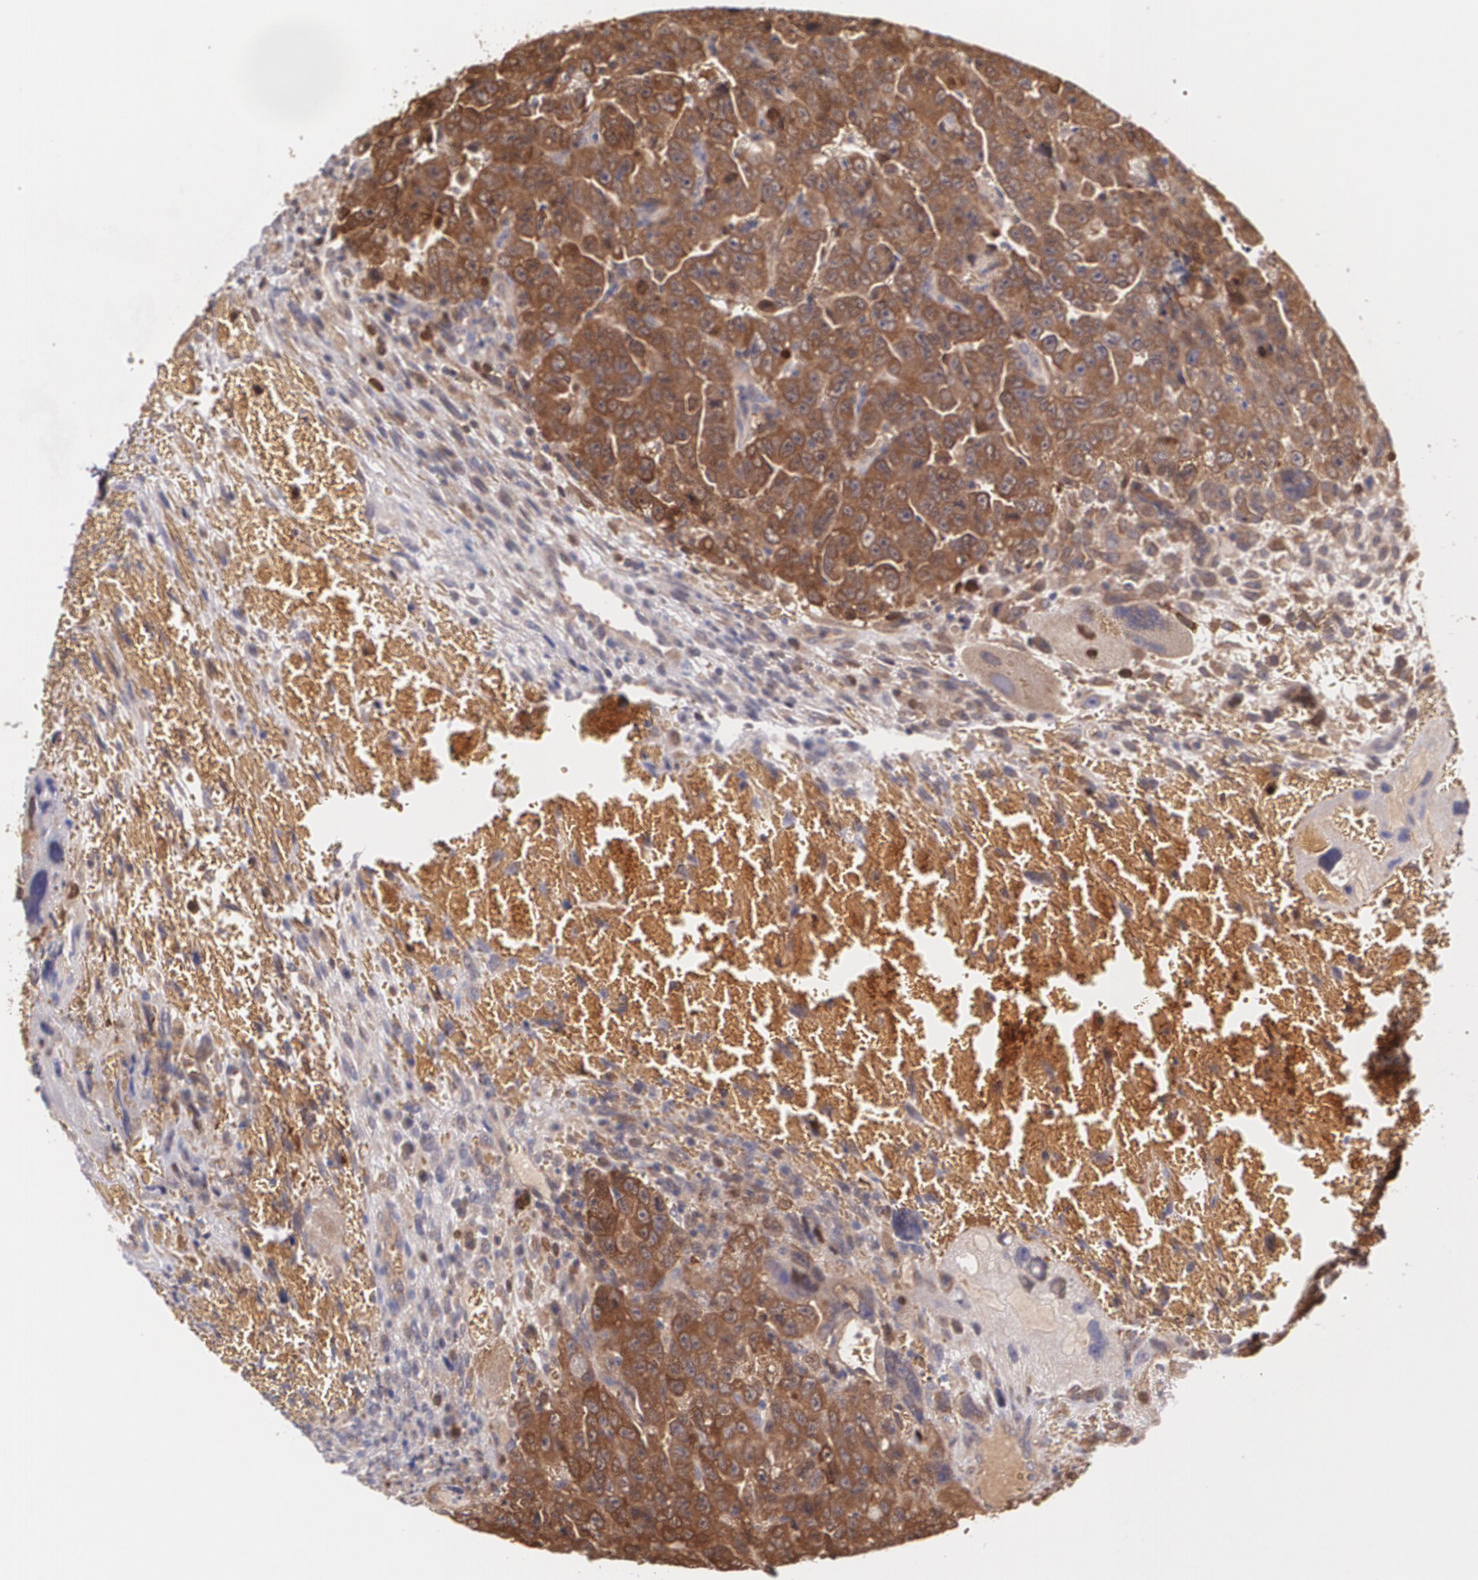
{"staining": {"intensity": "strong", "quantity": ">75%", "location": "cytoplasmic/membranous"}, "tissue": "testis cancer", "cell_type": "Tumor cells", "image_type": "cancer", "snomed": [{"axis": "morphology", "description": "Carcinoma, Embryonal, NOS"}, {"axis": "topography", "description": "Testis"}], "caption": "Immunohistochemical staining of human embryonal carcinoma (testis) demonstrates strong cytoplasmic/membranous protein staining in about >75% of tumor cells. Using DAB (3,3'-diaminobenzidine) (brown) and hematoxylin (blue) stains, captured at high magnification using brightfield microscopy.", "gene": "HSPH1", "patient": {"sex": "male", "age": 28}}